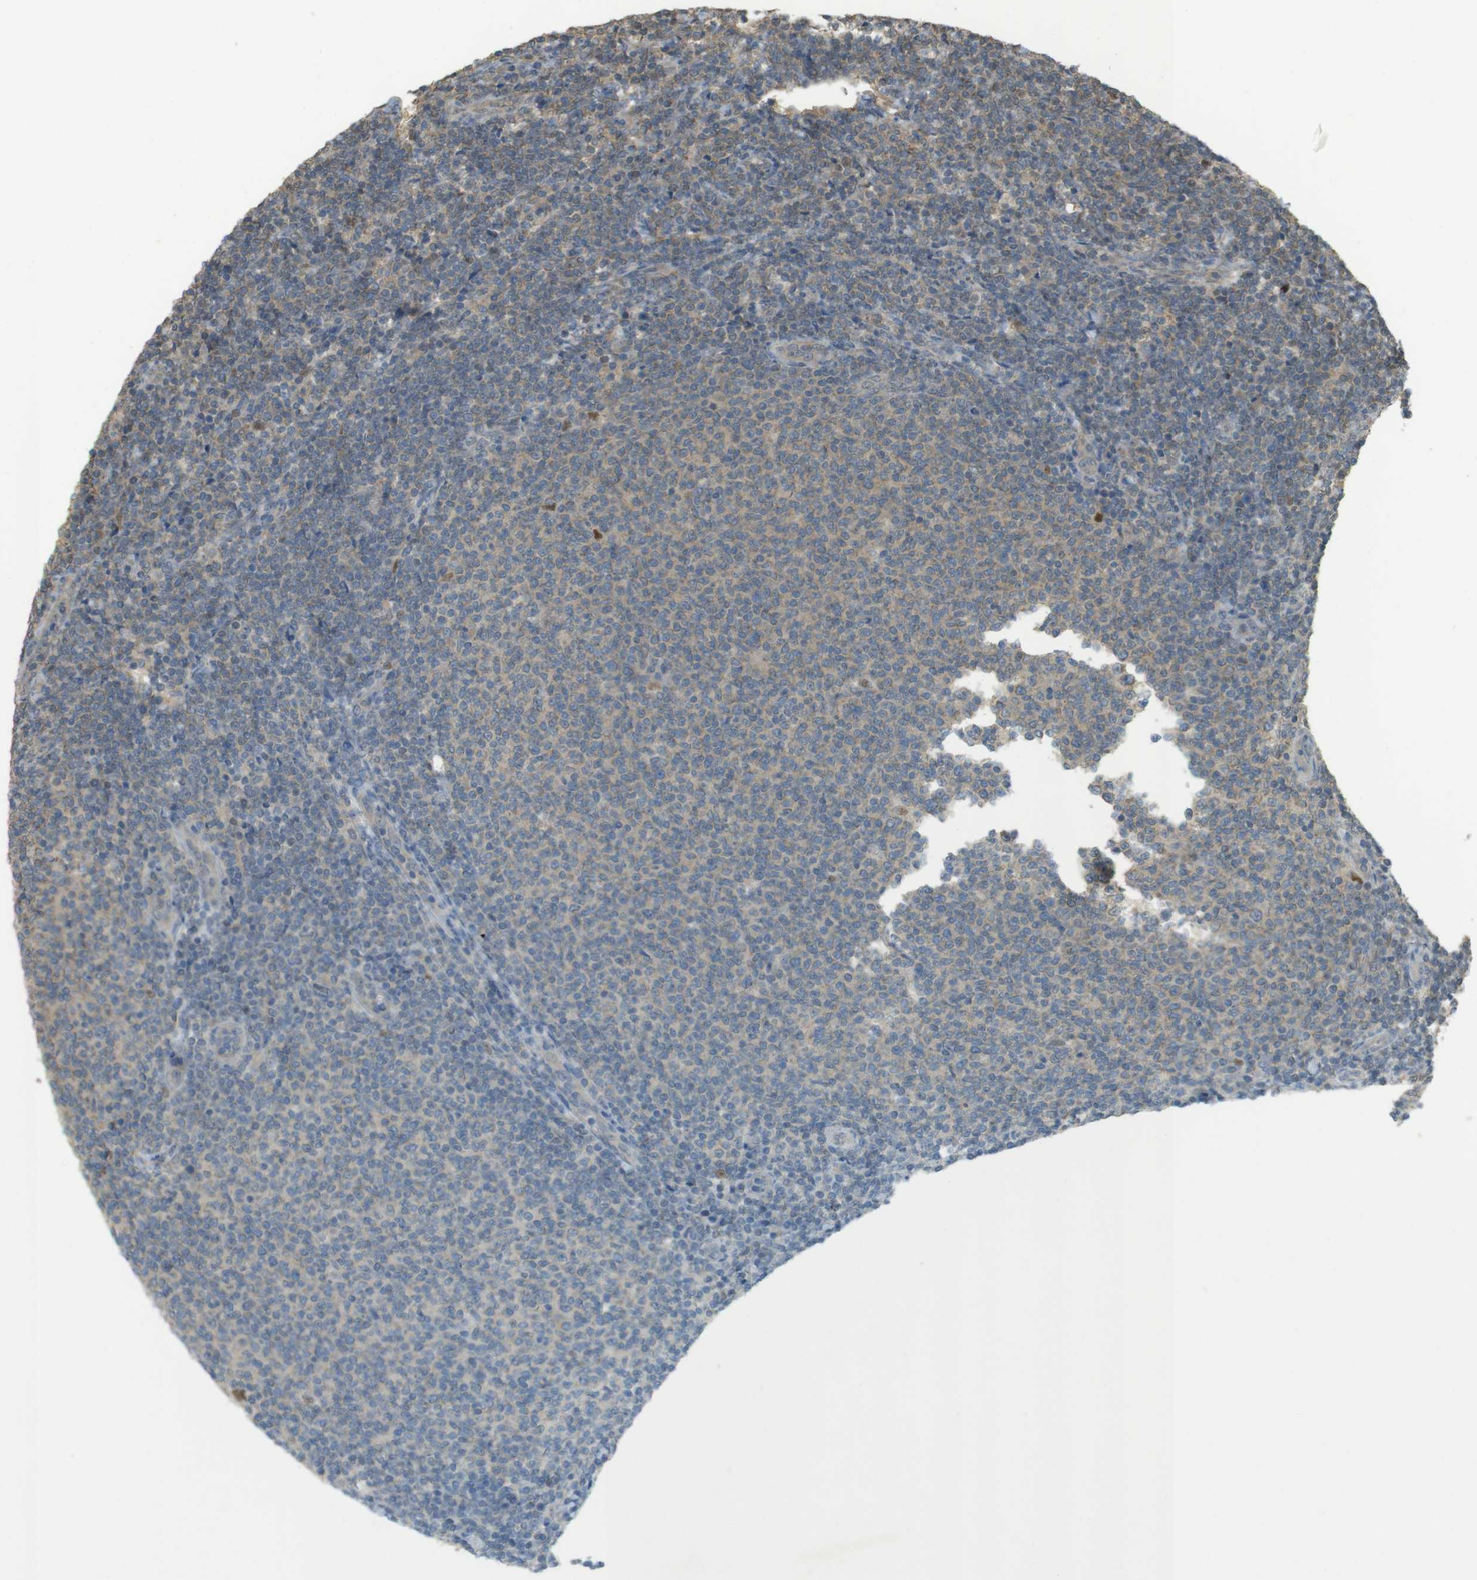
{"staining": {"intensity": "weak", "quantity": "<25%", "location": "cytoplasmic/membranous"}, "tissue": "lymphoma", "cell_type": "Tumor cells", "image_type": "cancer", "snomed": [{"axis": "morphology", "description": "Malignant lymphoma, non-Hodgkin's type, Low grade"}, {"axis": "topography", "description": "Lymph node"}], "caption": "Lymphoma was stained to show a protein in brown. There is no significant positivity in tumor cells.", "gene": "ZDHHC20", "patient": {"sex": "male", "age": 66}}